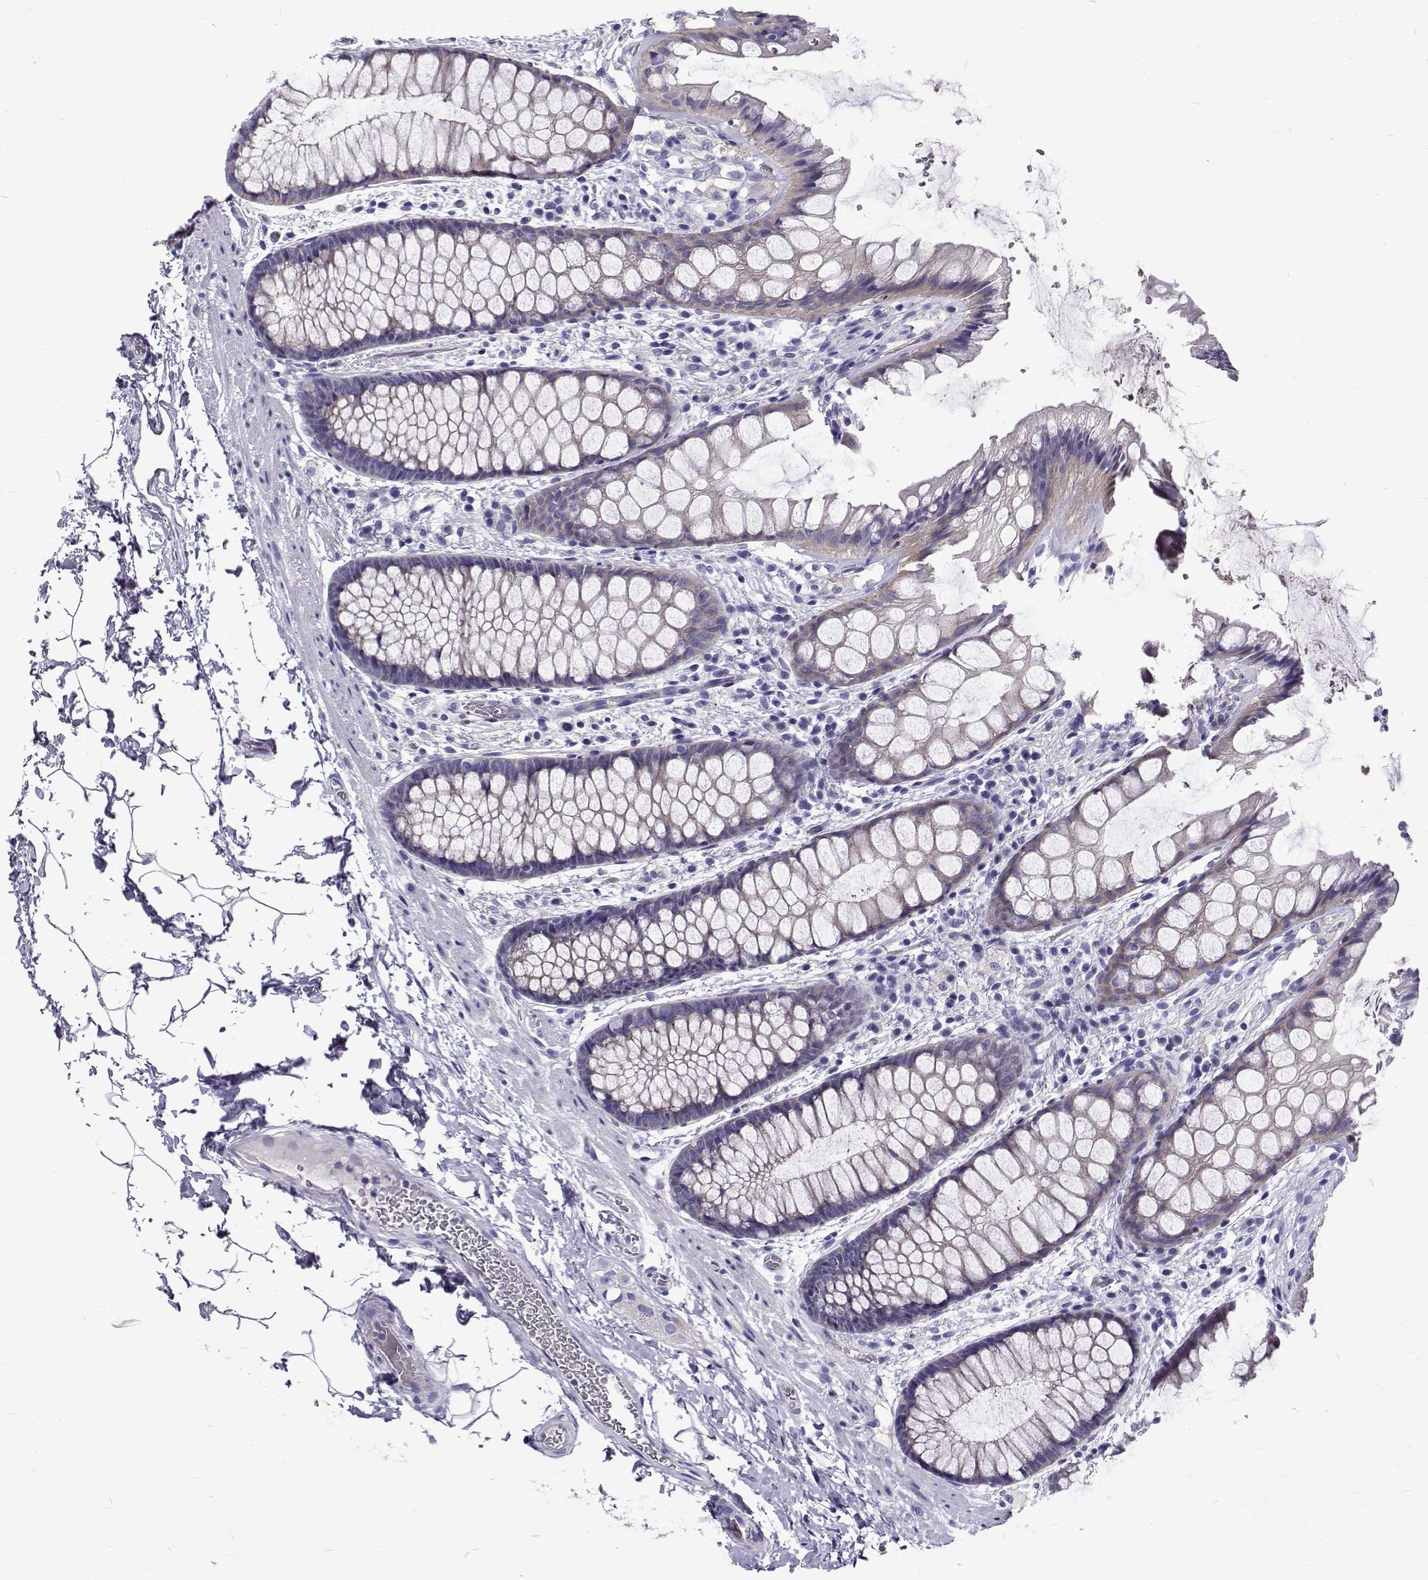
{"staining": {"intensity": "weak", "quantity": "<25%", "location": "cytoplasmic/membranous"}, "tissue": "rectum", "cell_type": "Glandular cells", "image_type": "normal", "snomed": [{"axis": "morphology", "description": "Normal tissue, NOS"}, {"axis": "topography", "description": "Rectum"}], "caption": "This photomicrograph is of normal rectum stained with IHC to label a protein in brown with the nuclei are counter-stained blue. There is no expression in glandular cells.", "gene": "IGSF1", "patient": {"sex": "female", "age": 62}}